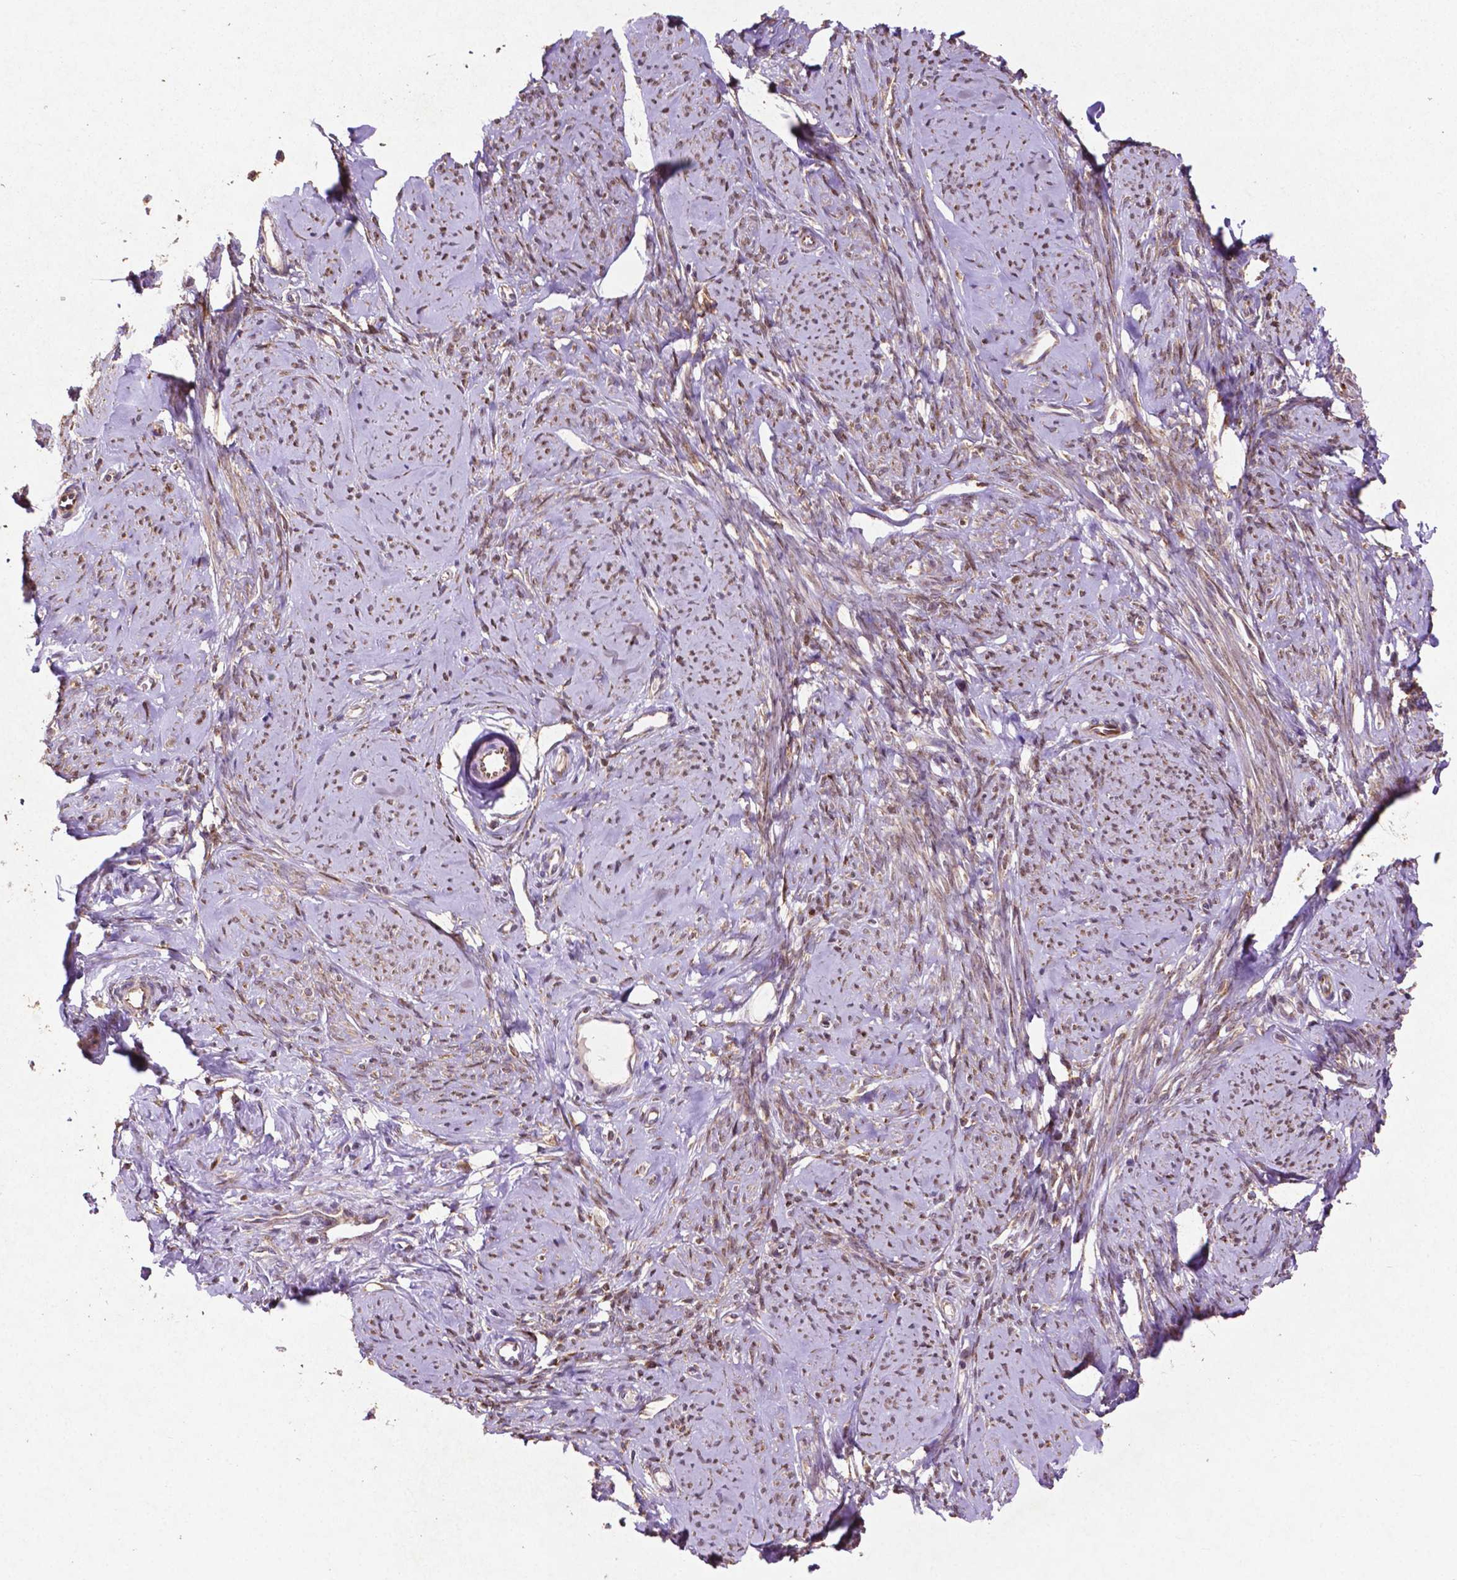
{"staining": {"intensity": "moderate", "quantity": "<25%", "location": "cytoplasmic/membranous"}, "tissue": "smooth muscle", "cell_type": "Smooth muscle cells", "image_type": "normal", "snomed": [{"axis": "morphology", "description": "Normal tissue, NOS"}, {"axis": "topography", "description": "Smooth muscle"}], "caption": "Immunohistochemistry histopathology image of benign smooth muscle: smooth muscle stained using IHC demonstrates low levels of moderate protein expression localized specifically in the cytoplasmic/membranous of smooth muscle cells, appearing as a cytoplasmic/membranous brown color.", "gene": "MBTPS1", "patient": {"sex": "female", "age": 48}}